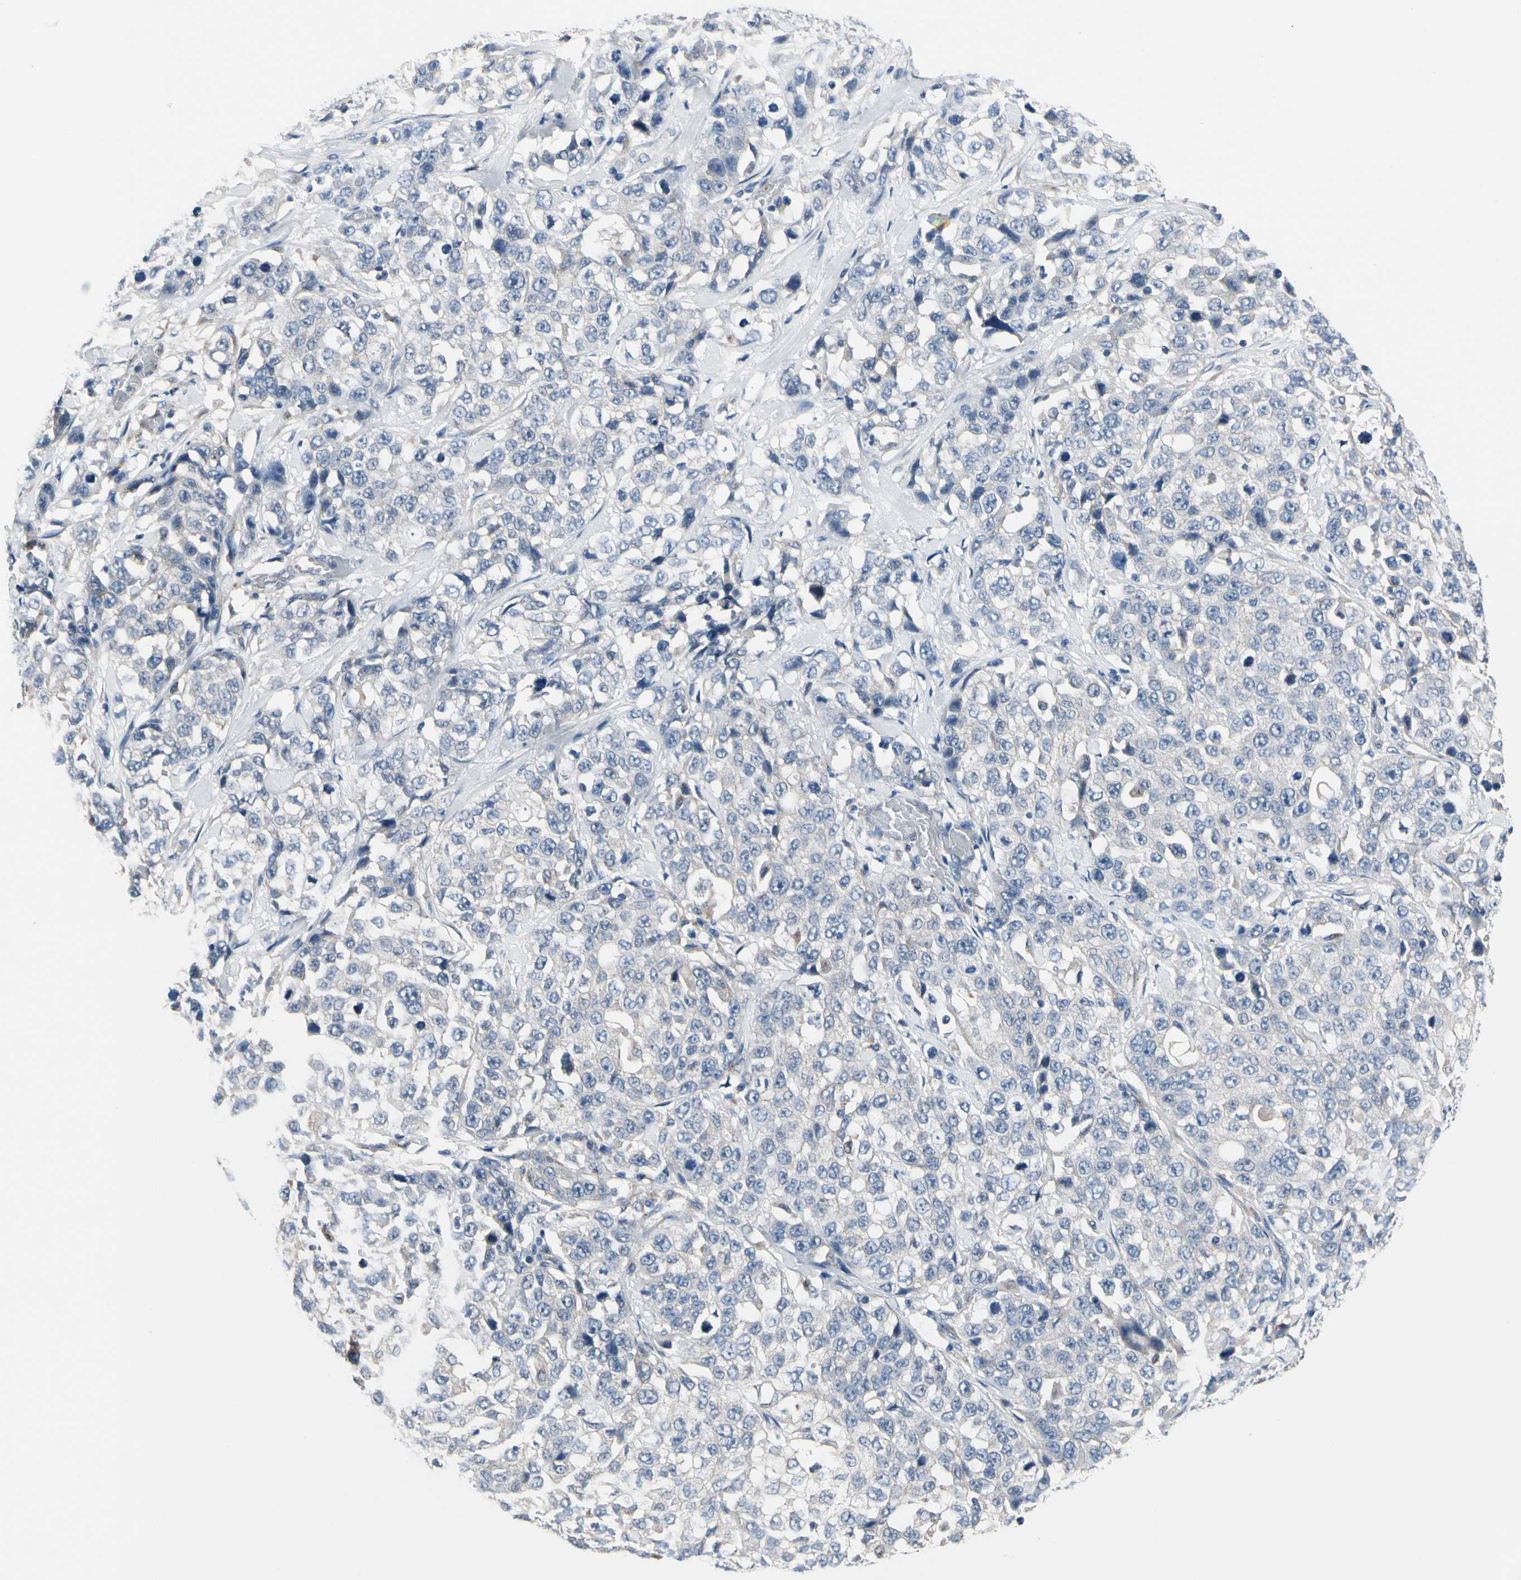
{"staining": {"intensity": "negative", "quantity": "none", "location": "none"}, "tissue": "stomach cancer", "cell_type": "Tumor cells", "image_type": "cancer", "snomed": [{"axis": "morphology", "description": "Normal tissue, NOS"}, {"axis": "morphology", "description": "Adenocarcinoma, NOS"}, {"axis": "topography", "description": "Stomach"}], "caption": "A micrograph of stomach cancer (adenocarcinoma) stained for a protein shows no brown staining in tumor cells.", "gene": "PRKAR2B", "patient": {"sex": "male", "age": 48}}